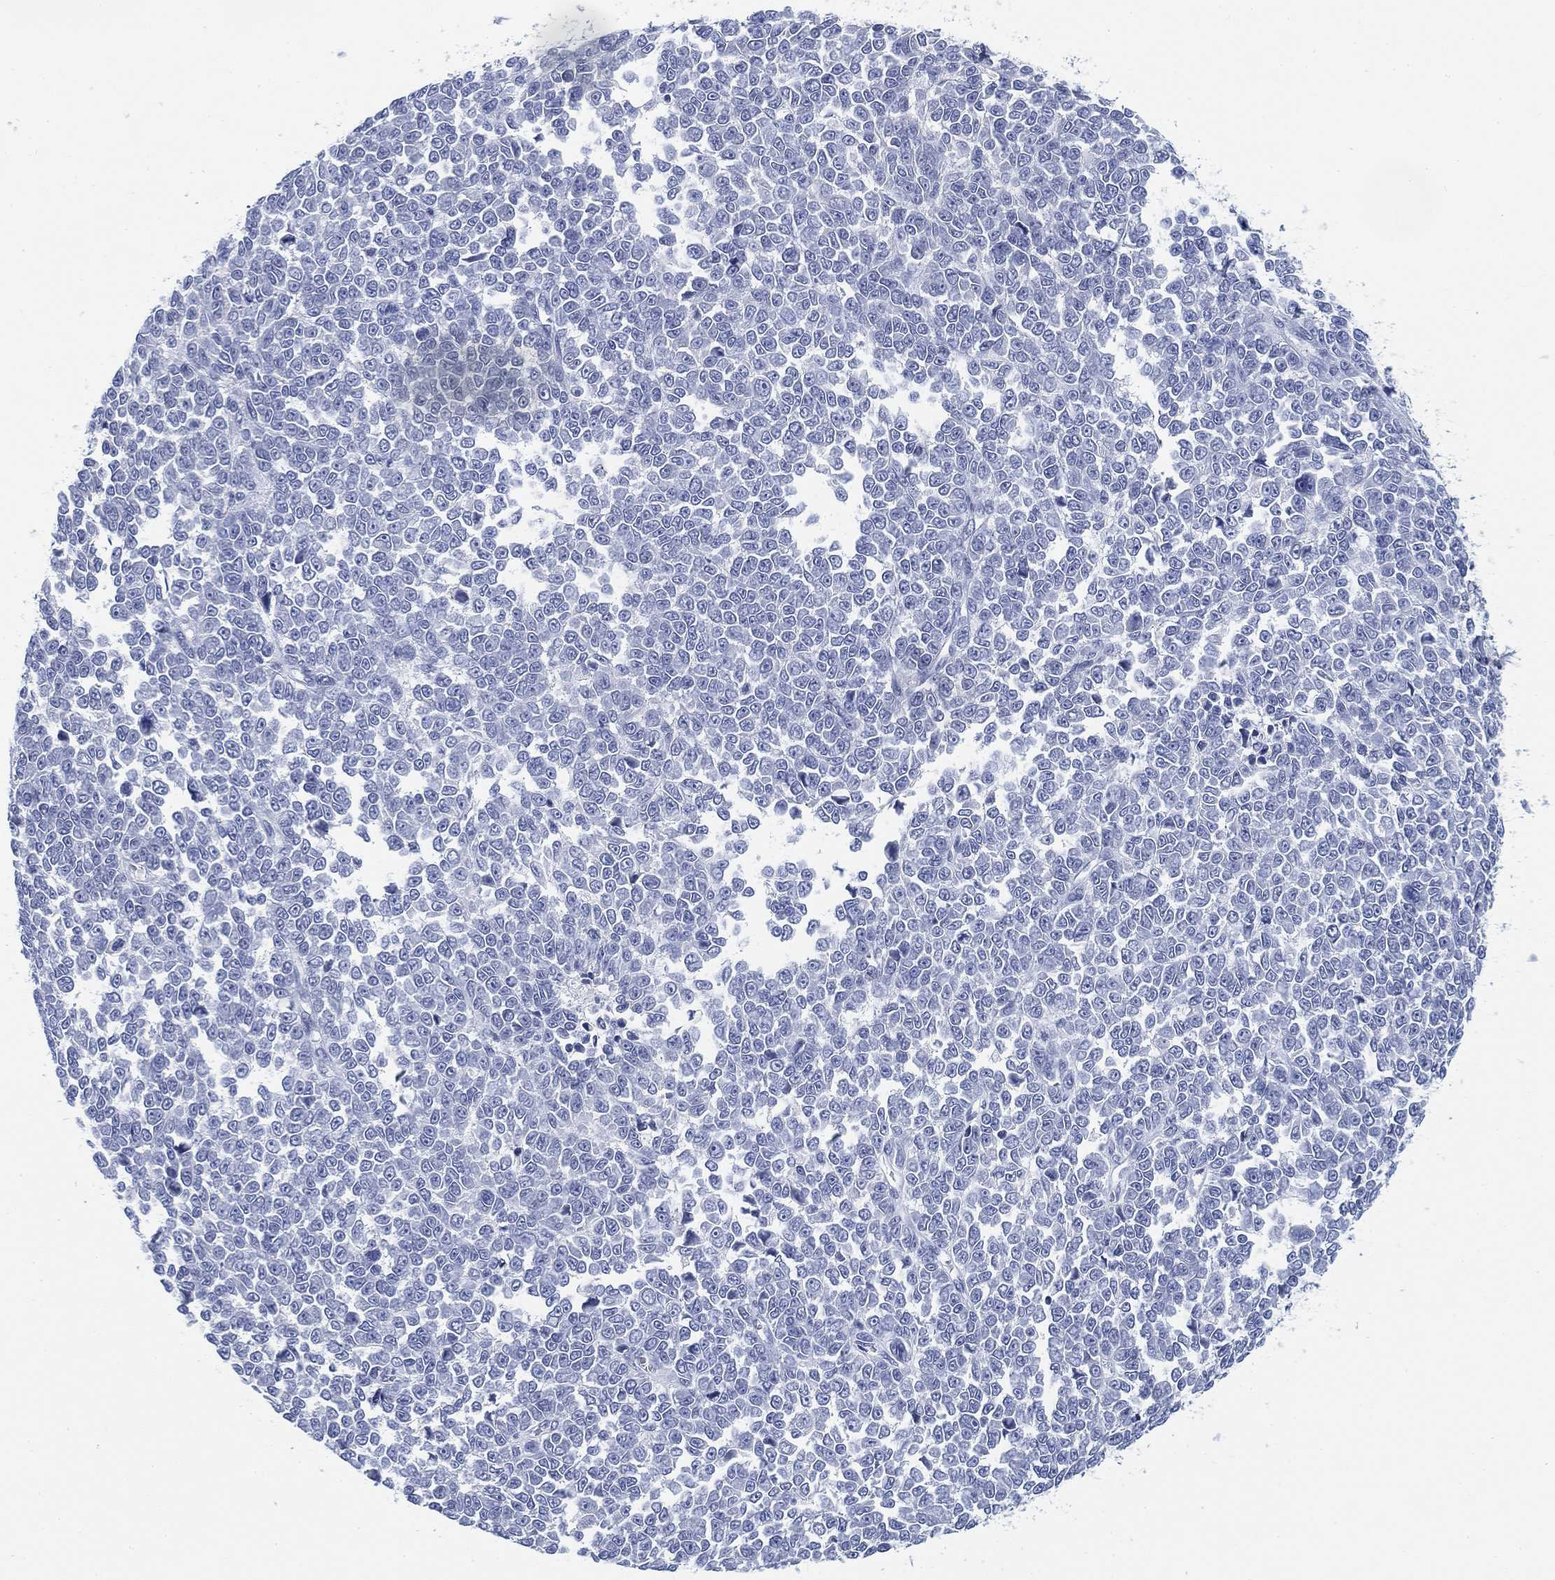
{"staining": {"intensity": "negative", "quantity": "none", "location": "none"}, "tissue": "melanoma", "cell_type": "Tumor cells", "image_type": "cancer", "snomed": [{"axis": "morphology", "description": "Malignant melanoma, NOS"}, {"axis": "topography", "description": "Skin"}], "caption": "This micrograph is of malignant melanoma stained with IHC to label a protein in brown with the nuclei are counter-stained blue. There is no expression in tumor cells. (DAB (3,3'-diaminobenzidine) immunohistochemistry, high magnification).", "gene": "FYB1", "patient": {"sex": "female", "age": 95}}